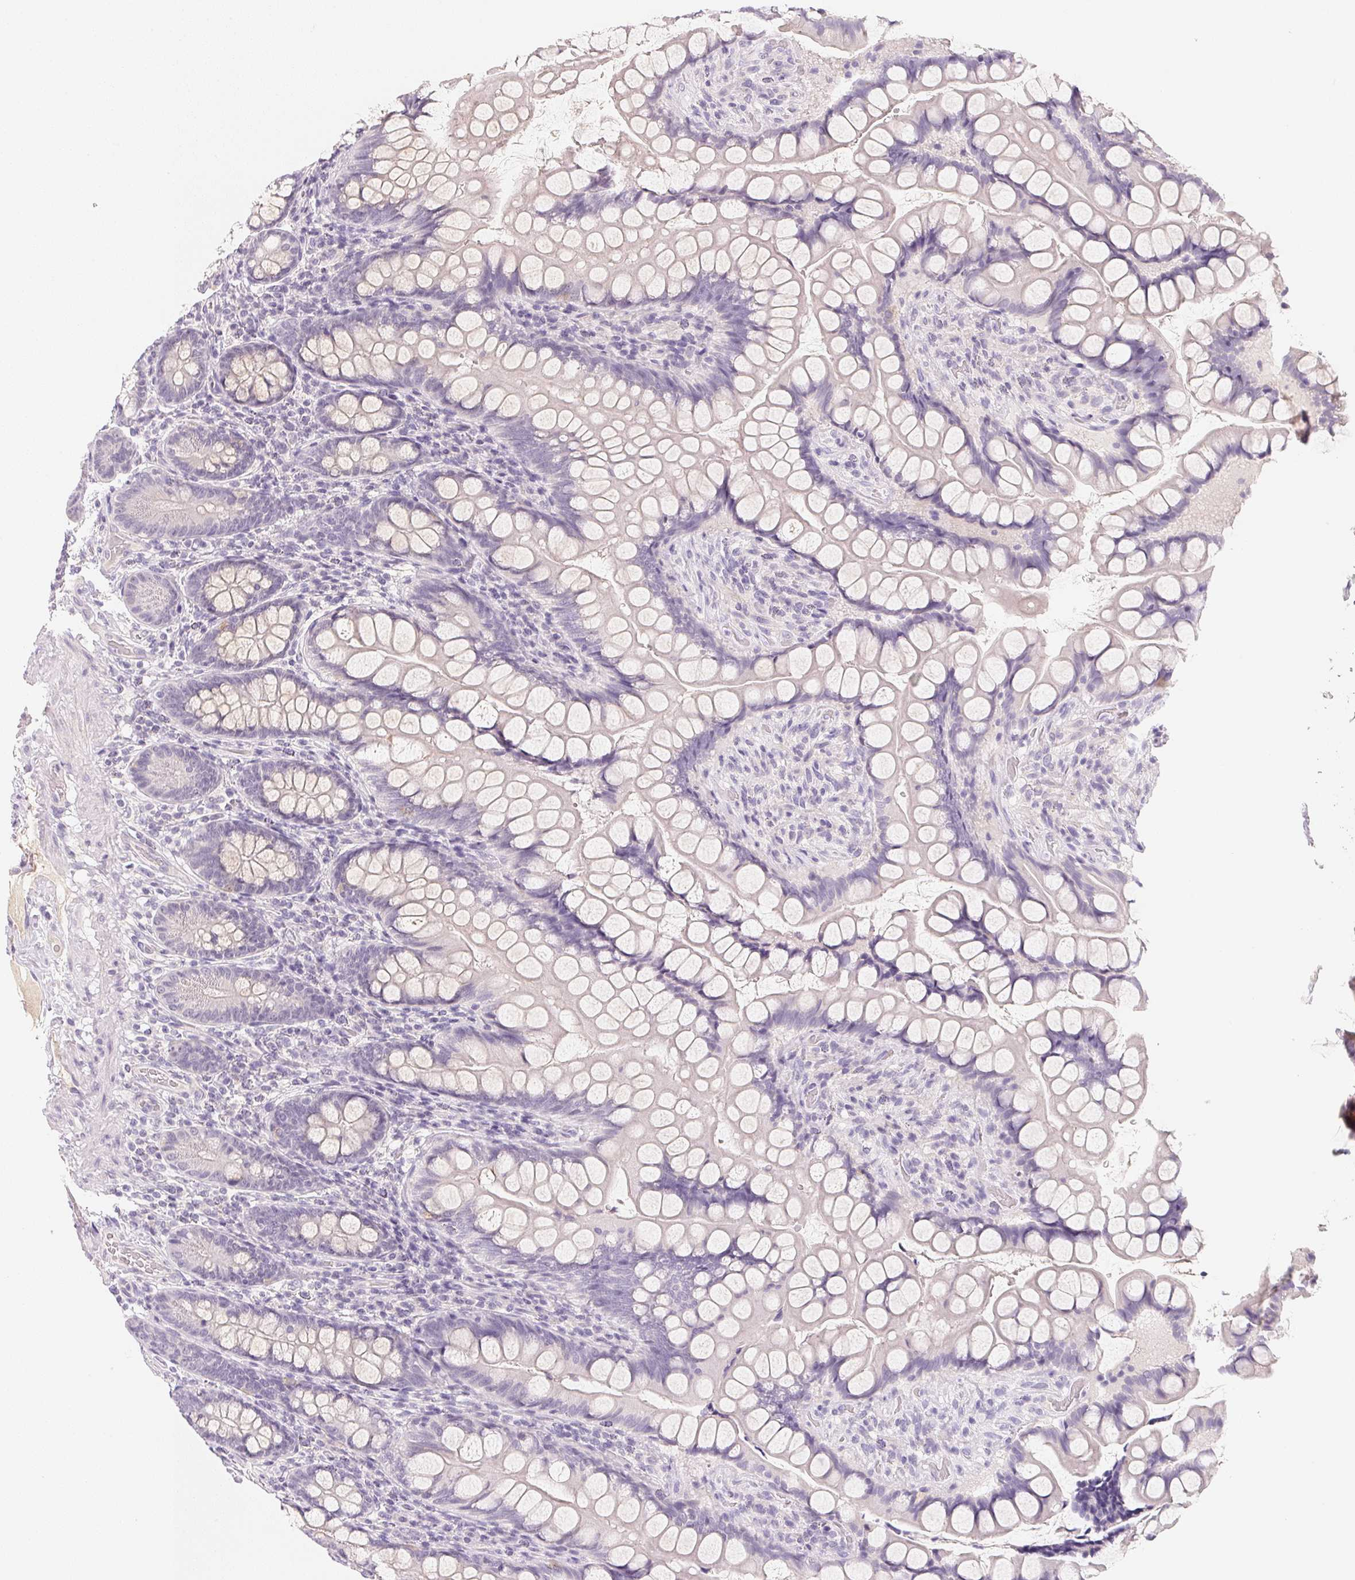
{"staining": {"intensity": "negative", "quantity": "none", "location": "none"}, "tissue": "small intestine", "cell_type": "Glandular cells", "image_type": "normal", "snomed": [{"axis": "morphology", "description": "Normal tissue, NOS"}, {"axis": "topography", "description": "Small intestine"}], "caption": "A high-resolution histopathology image shows immunohistochemistry staining of normal small intestine, which demonstrates no significant staining in glandular cells.", "gene": "MCOLN3", "patient": {"sex": "male", "age": 70}}